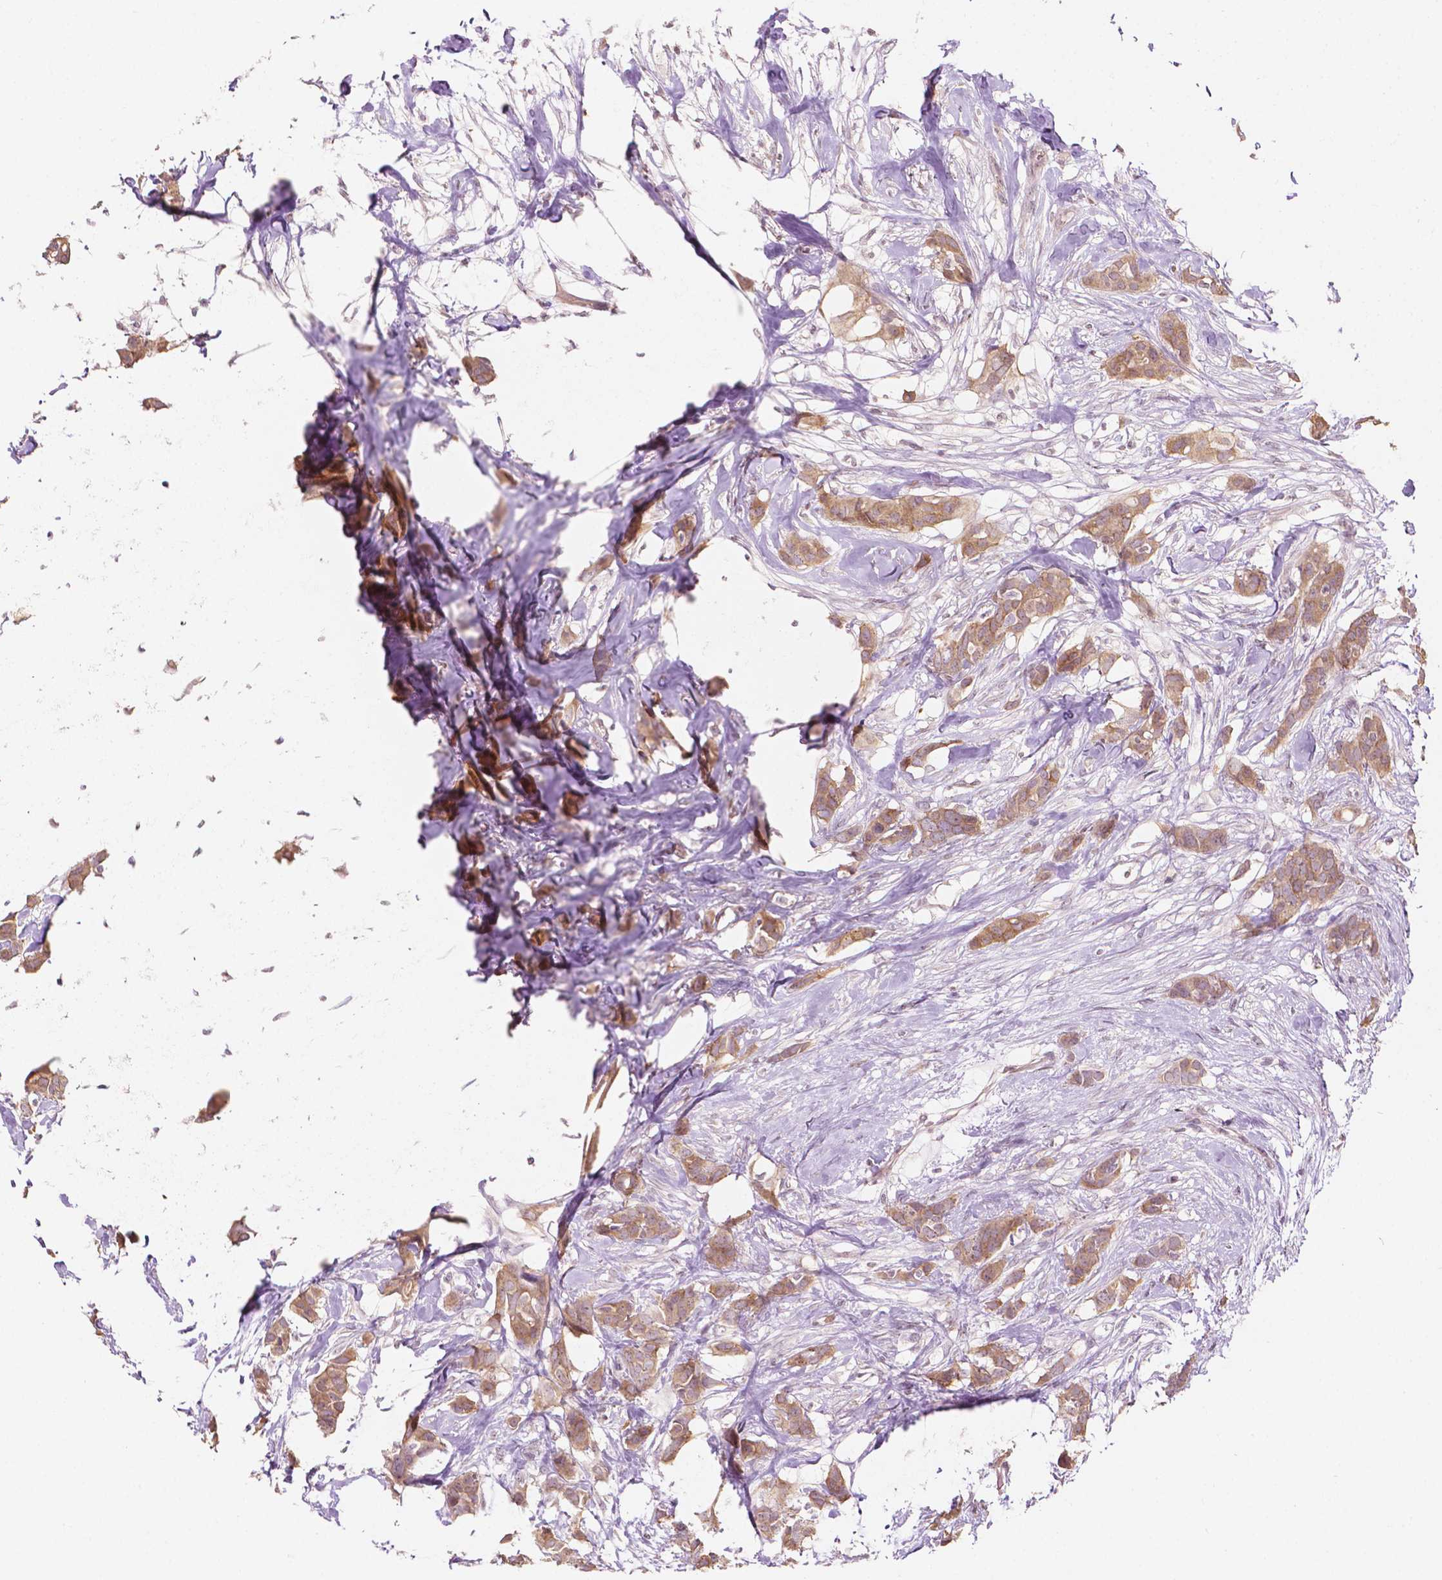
{"staining": {"intensity": "moderate", "quantity": ">75%", "location": "cytoplasmic/membranous"}, "tissue": "breast cancer", "cell_type": "Tumor cells", "image_type": "cancer", "snomed": [{"axis": "morphology", "description": "Duct carcinoma"}, {"axis": "topography", "description": "Breast"}], "caption": "Immunohistochemistry (IHC) histopathology image of neoplastic tissue: human breast cancer (intraductal carcinoma) stained using immunohistochemistry (IHC) reveals medium levels of moderate protein expression localized specifically in the cytoplasmic/membranous of tumor cells, appearing as a cytoplasmic/membranous brown color.", "gene": "NOS1AP", "patient": {"sex": "female", "age": 62}}